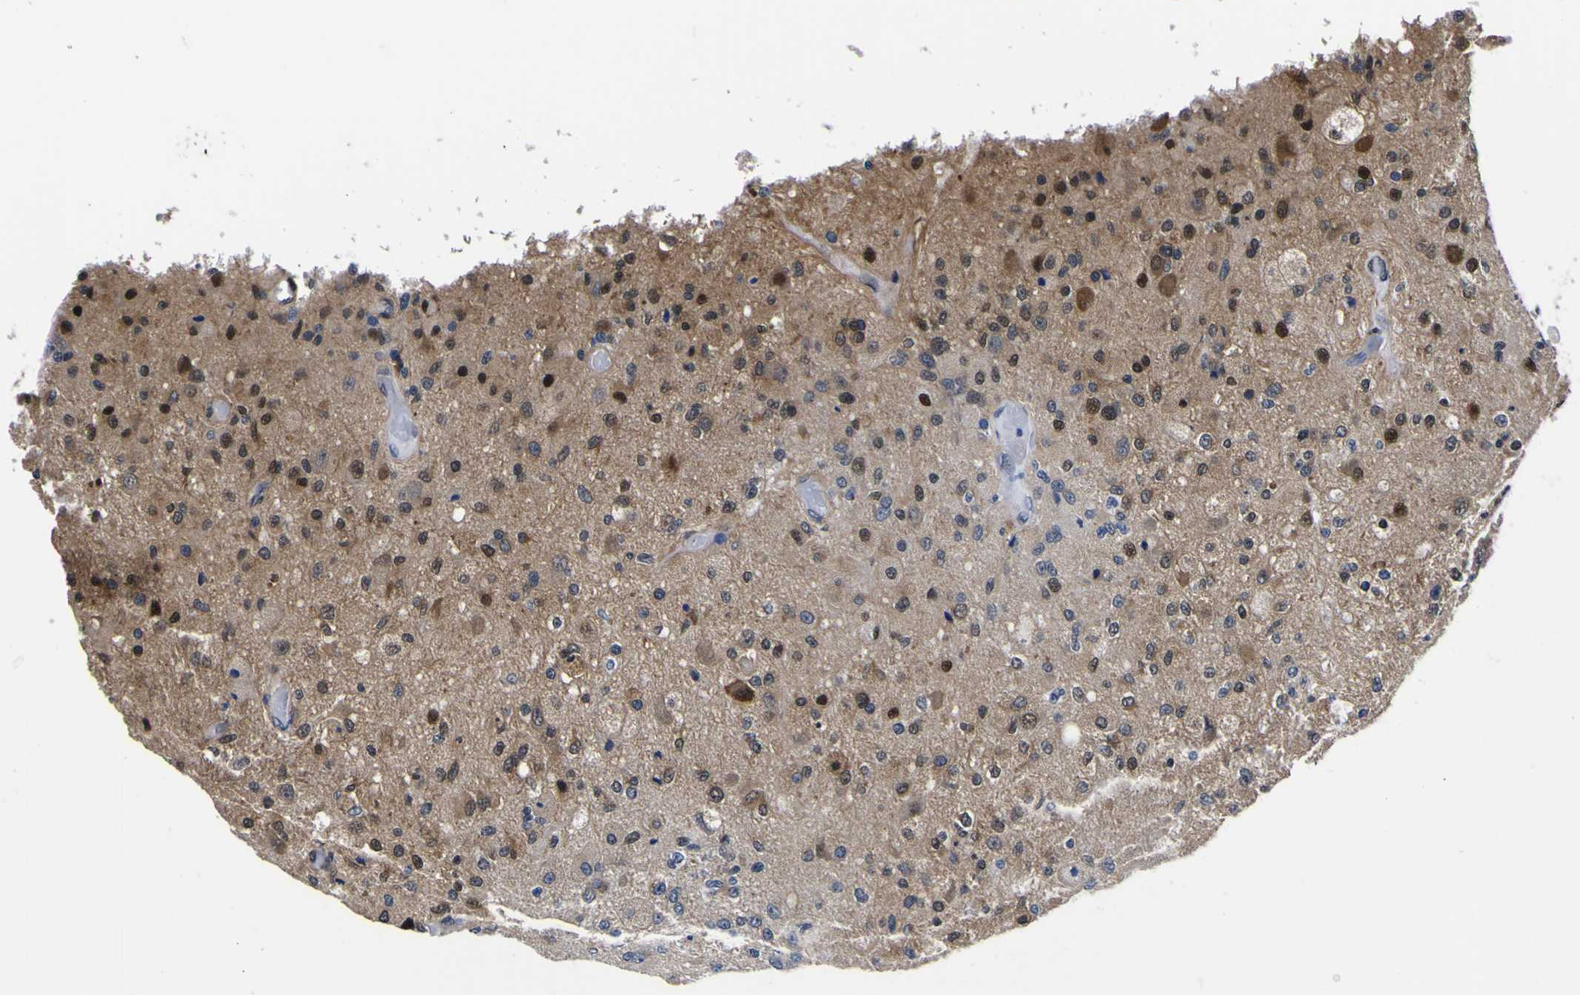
{"staining": {"intensity": "strong", "quantity": "<25%", "location": "cytoplasmic/membranous,nuclear"}, "tissue": "glioma", "cell_type": "Tumor cells", "image_type": "cancer", "snomed": [{"axis": "morphology", "description": "Normal tissue, NOS"}, {"axis": "morphology", "description": "Glioma, malignant, High grade"}, {"axis": "topography", "description": "Cerebral cortex"}], "caption": "Immunohistochemical staining of human malignant glioma (high-grade) shows medium levels of strong cytoplasmic/membranous and nuclear expression in about <25% of tumor cells.", "gene": "FAM110B", "patient": {"sex": "male", "age": 77}}